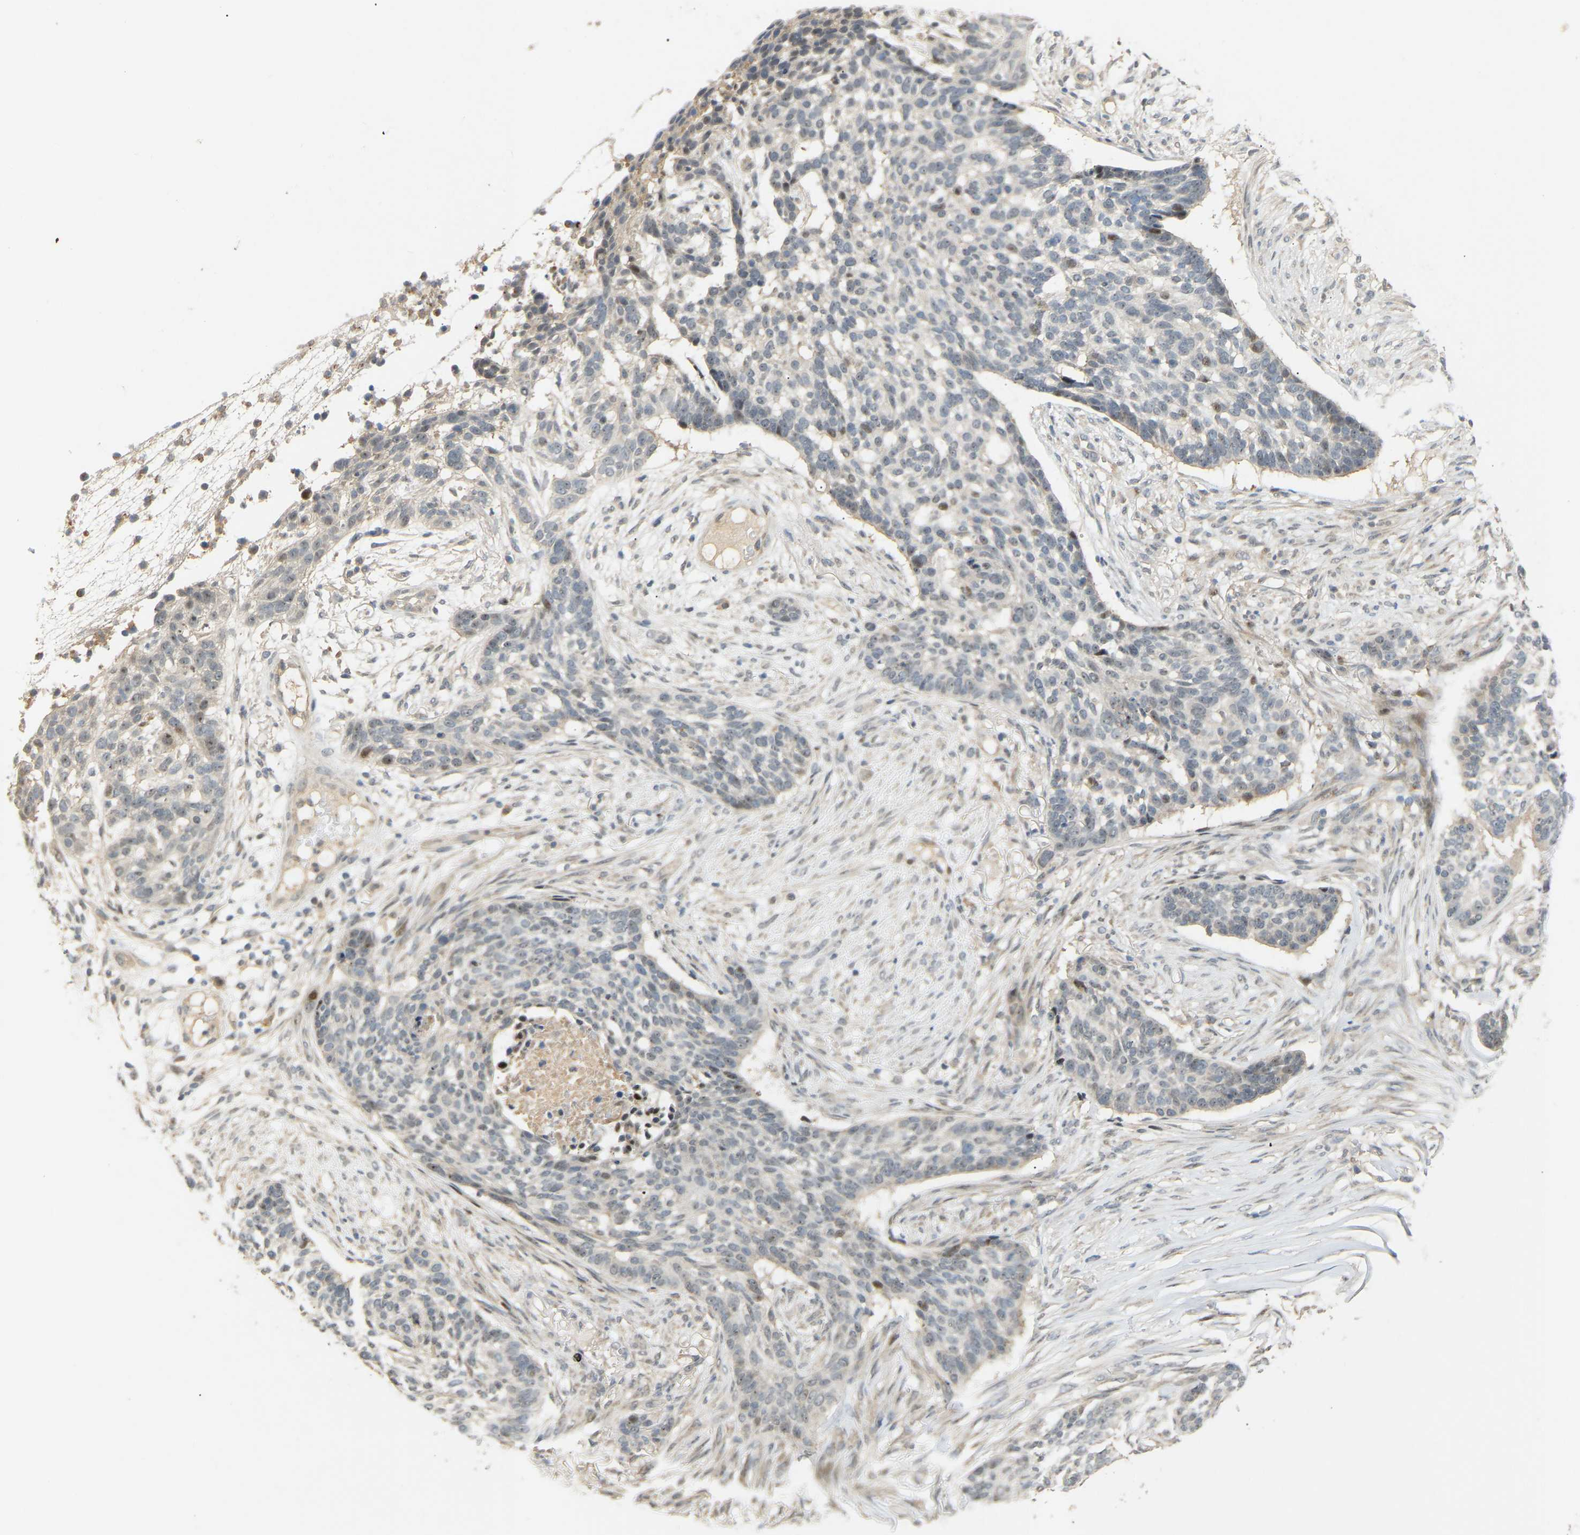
{"staining": {"intensity": "negative", "quantity": "none", "location": "none"}, "tissue": "skin cancer", "cell_type": "Tumor cells", "image_type": "cancer", "snomed": [{"axis": "morphology", "description": "Basal cell carcinoma"}, {"axis": "topography", "description": "Skin"}], "caption": "An image of skin cancer stained for a protein exhibits no brown staining in tumor cells. (Stains: DAB (3,3'-diaminobenzidine) IHC with hematoxylin counter stain, Microscopy: brightfield microscopy at high magnification).", "gene": "PTPN4", "patient": {"sex": "male", "age": 85}}